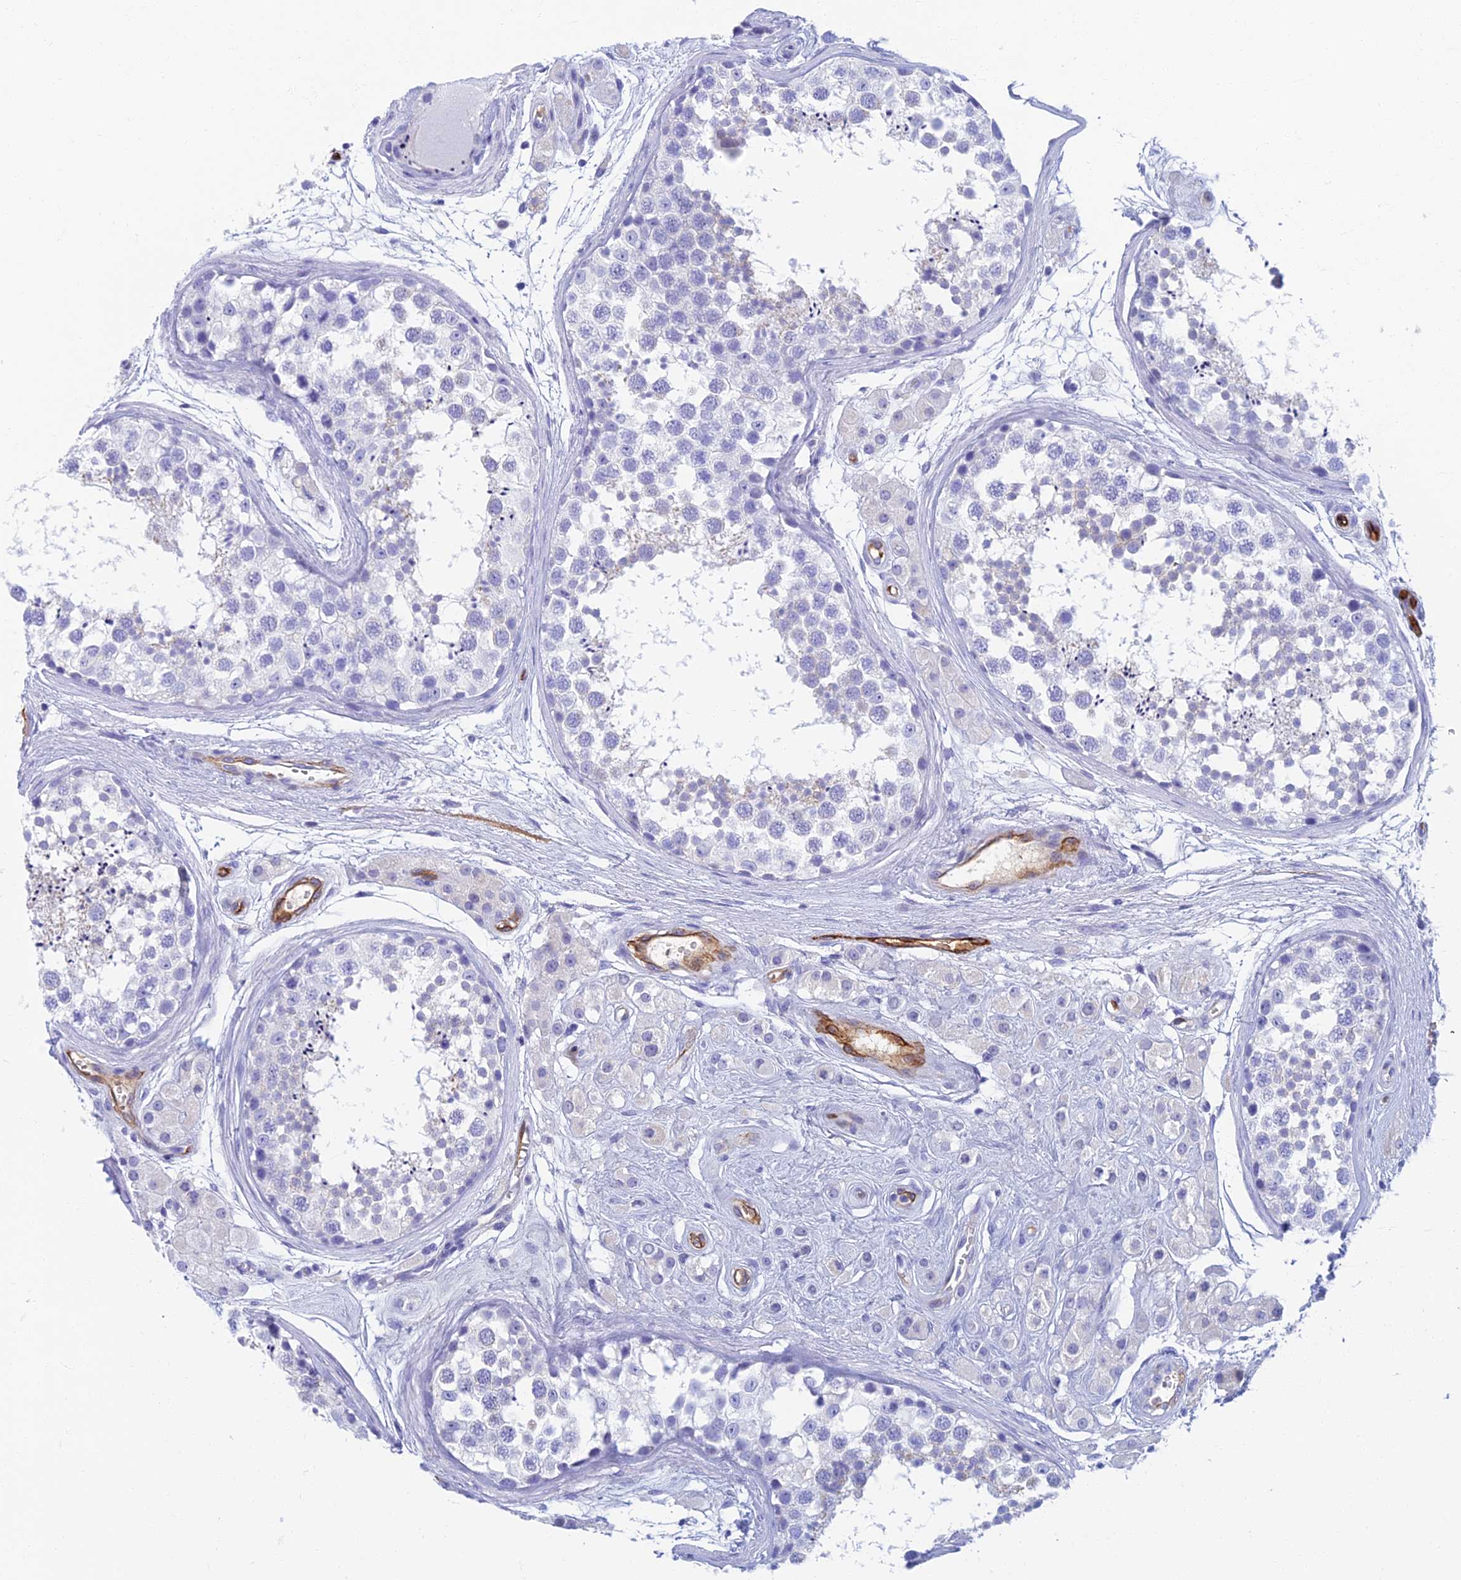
{"staining": {"intensity": "negative", "quantity": "none", "location": "none"}, "tissue": "testis", "cell_type": "Cells in seminiferous ducts", "image_type": "normal", "snomed": [{"axis": "morphology", "description": "Normal tissue, NOS"}, {"axis": "topography", "description": "Testis"}], "caption": "The IHC histopathology image has no significant staining in cells in seminiferous ducts of testis.", "gene": "ETFRF1", "patient": {"sex": "male", "age": 56}}